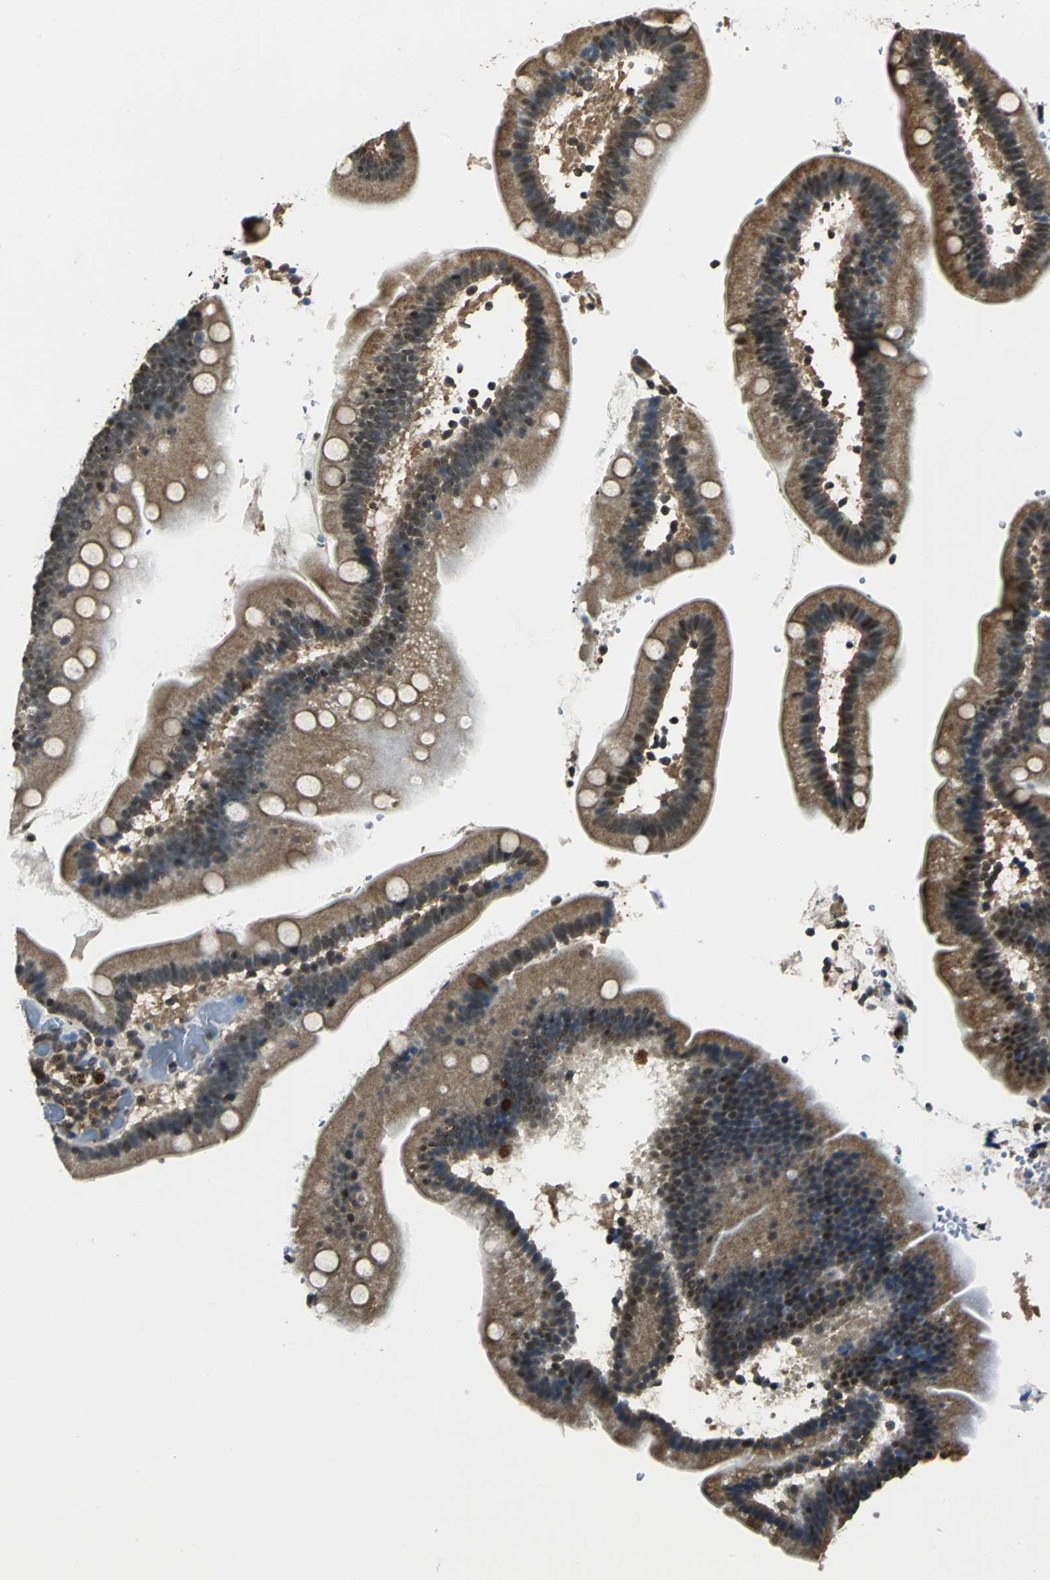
{"staining": {"intensity": "moderate", "quantity": ">75%", "location": "cytoplasmic/membranous,nuclear"}, "tissue": "duodenum", "cell_type": "Glandular cells", "image_type": "normal", "snomed": [{"axis": "morphology", "description": "Normal tissue, NOS"}, {"axis": "topography", "description": "Duodenum"}], "caption": "Immunohistochemistry (IHC) histopathology image of benign duodenum: human duodenum stained using immunohistochemistry (IHC) shows medium levels of moderate protein expression localized specifically in the cytoplasmic/membranous,nuclear of glandular cells, appearing as a cytoplasmic/membranous,nuclear brown color.", "gene": "PPP1R13L", "patient": {"sex": "male", "age": 66}}